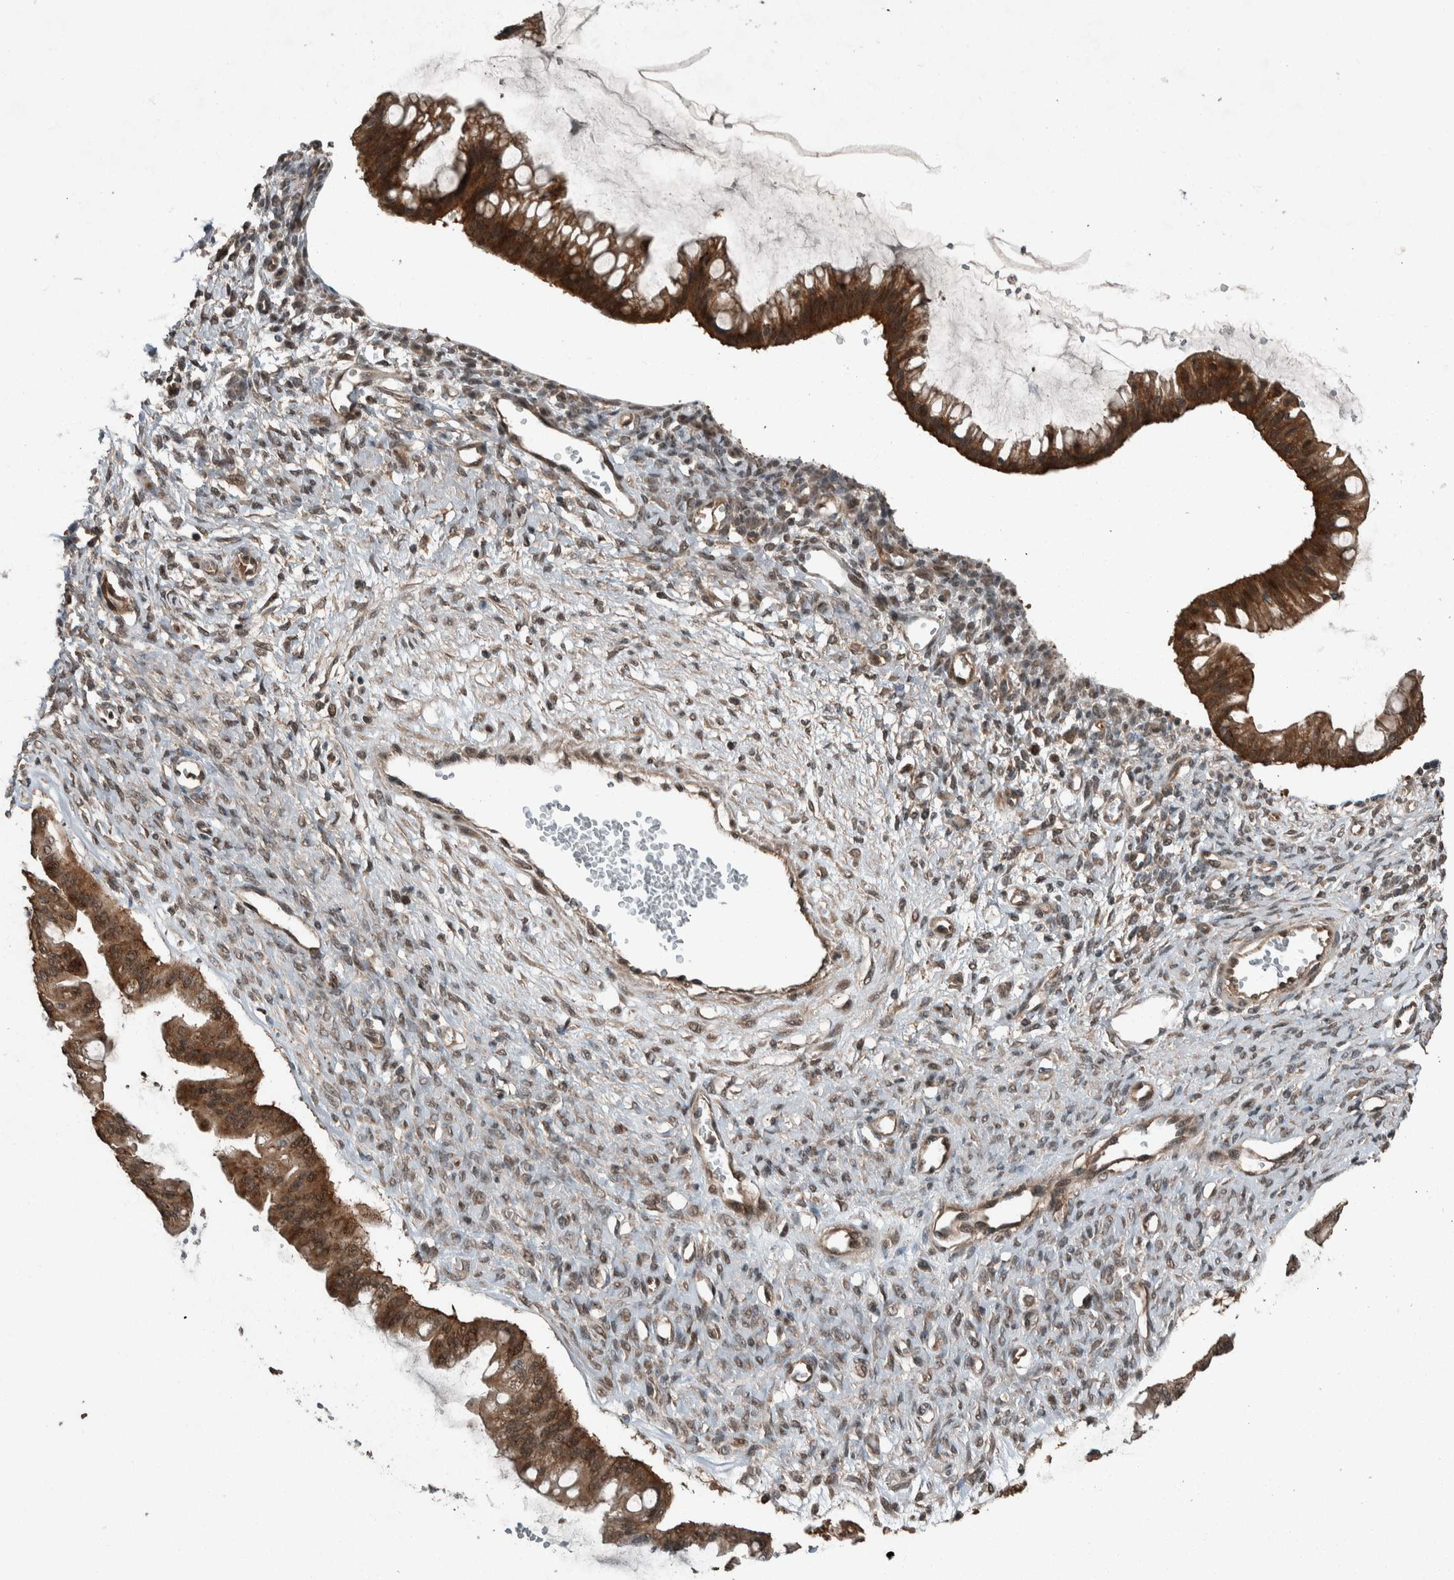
{"staining": {"intensity": "strong", "quantity": ">75%", "location": "cytoplasmic/membranous,nuclear"}, "tissue": "ovarian cancer", "cell_type": "Tumor cells", "image_type": "cancer", "snomed": [{"axis": "morphology", "description": "Cystadenocarcinoma, mucinous, NOS"}, {"axis": "topography", "description": "Ovary"}], "caption": "DAB immunohistochemical staining of ovarian cancer (mucinous cystadenocarcinoma) exhibits strong cytoplasmic/membranous and nuclear protein positivity in about >75% of tumor cells. (Stains: DAB (3,3'-diaminobenzidine) in brown, nuclei in blue, Microscopy: brightfield microscopy at high magnification).", "gene": "MYO1E", "patient": {"sex": "female", "age": 73}}